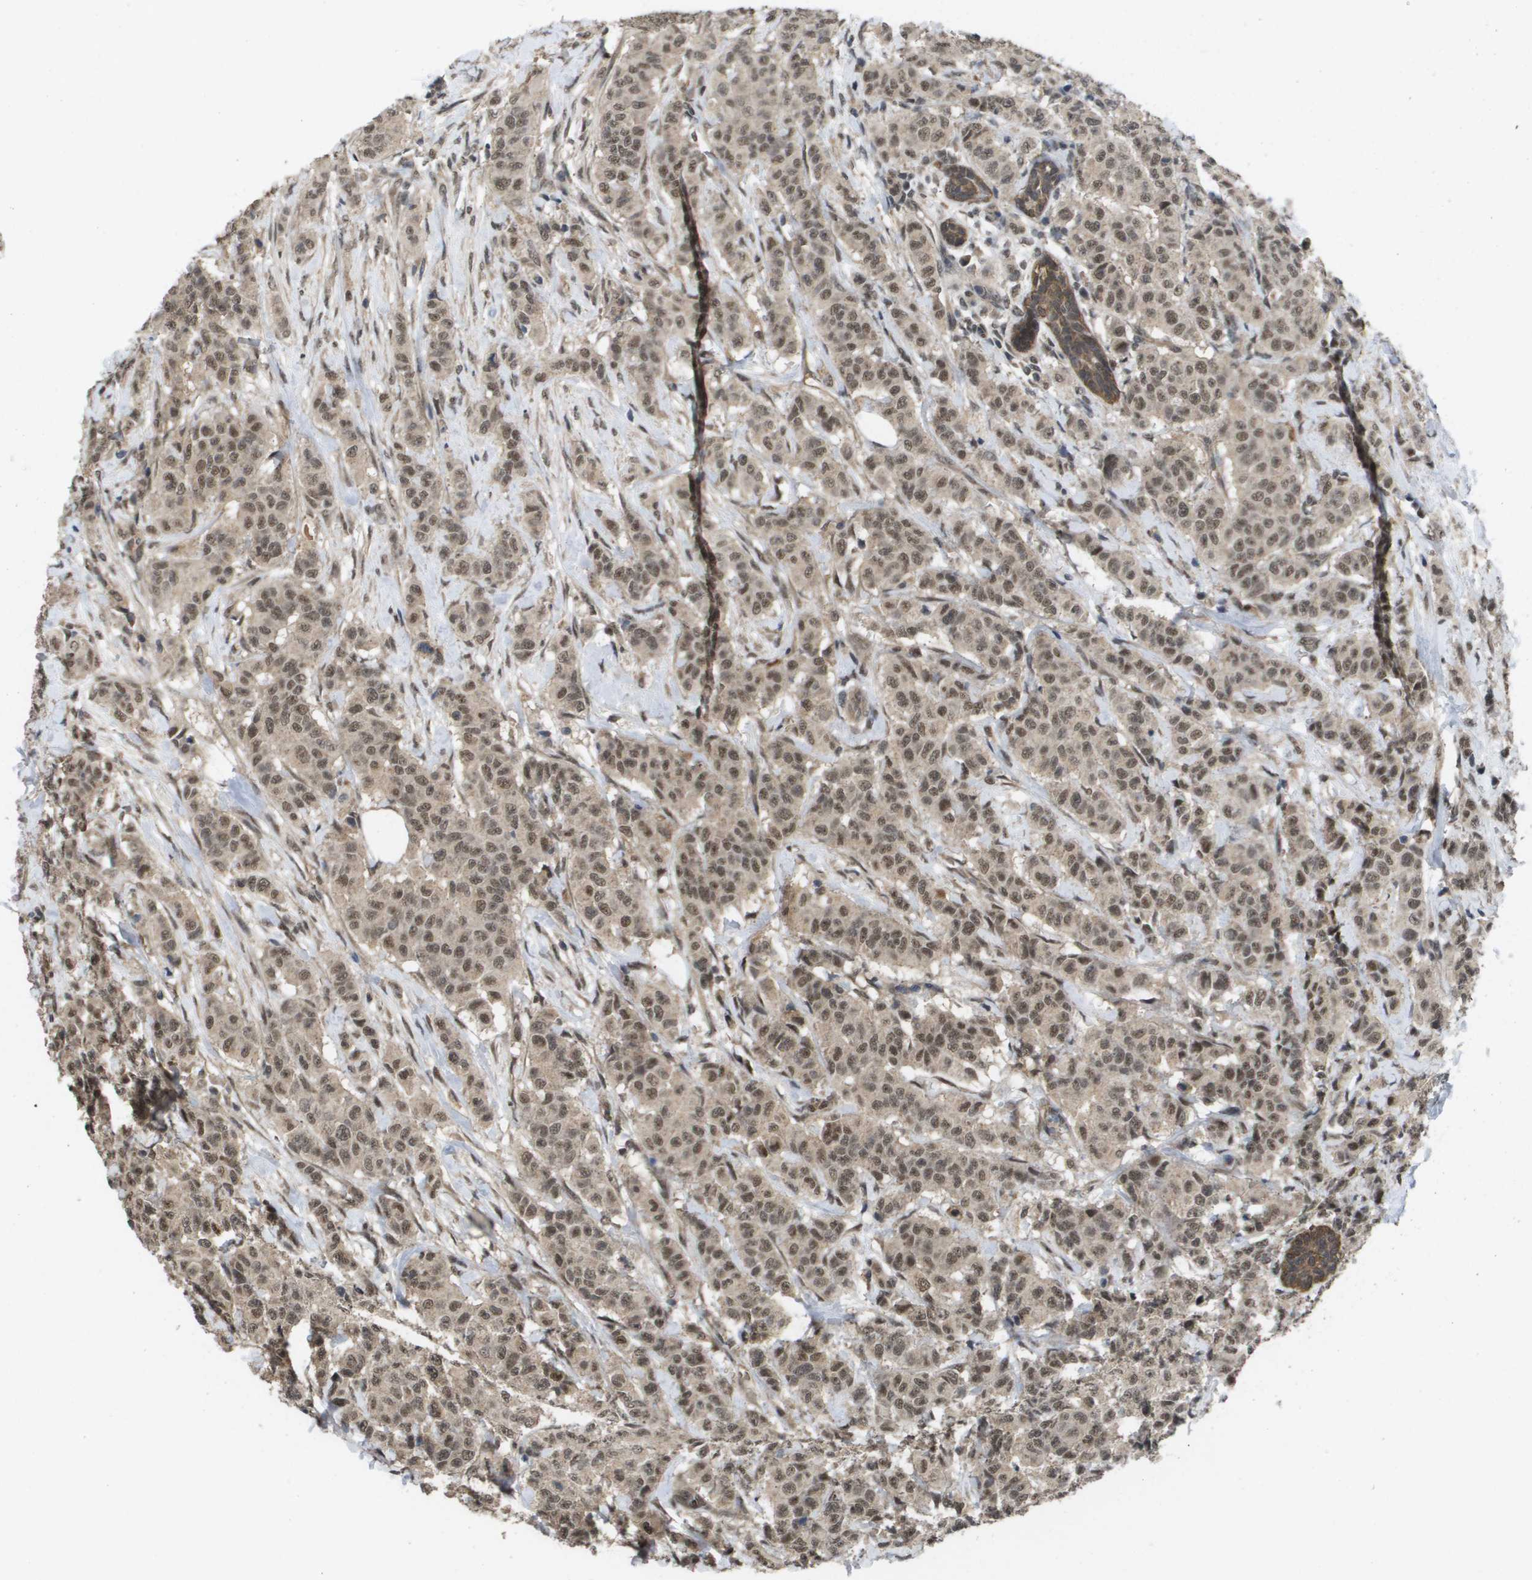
{"staining": {"intensity": "moderate", "quantity": ">75%", "location": "cytoplasmic/membranous,nuclear"}, "tissue": "breast cancer", "cell_type": "Tumor cells", "image_type": "cancer", "snomed": [{"axis": "morphology", "description": "Normal tissue, NOS"}, {"axis": "morphology", "description": "Duct carcinoma"}, {"axis": "topography", "description": "Breast"}], "caption": "Immunohistochemical staining of infiltrating ductal carcinoma (breast) displays moderate cytoplasmic/membranous and nuclear protein positivity in approximately >75% of tumor cells. Using DAB (brown) and hematoxylin (blue) stains, captured at high magnification using brightfield microscopy.", "gene": "AMBRA1", "patient": {"sex": "female", "age": 40}}